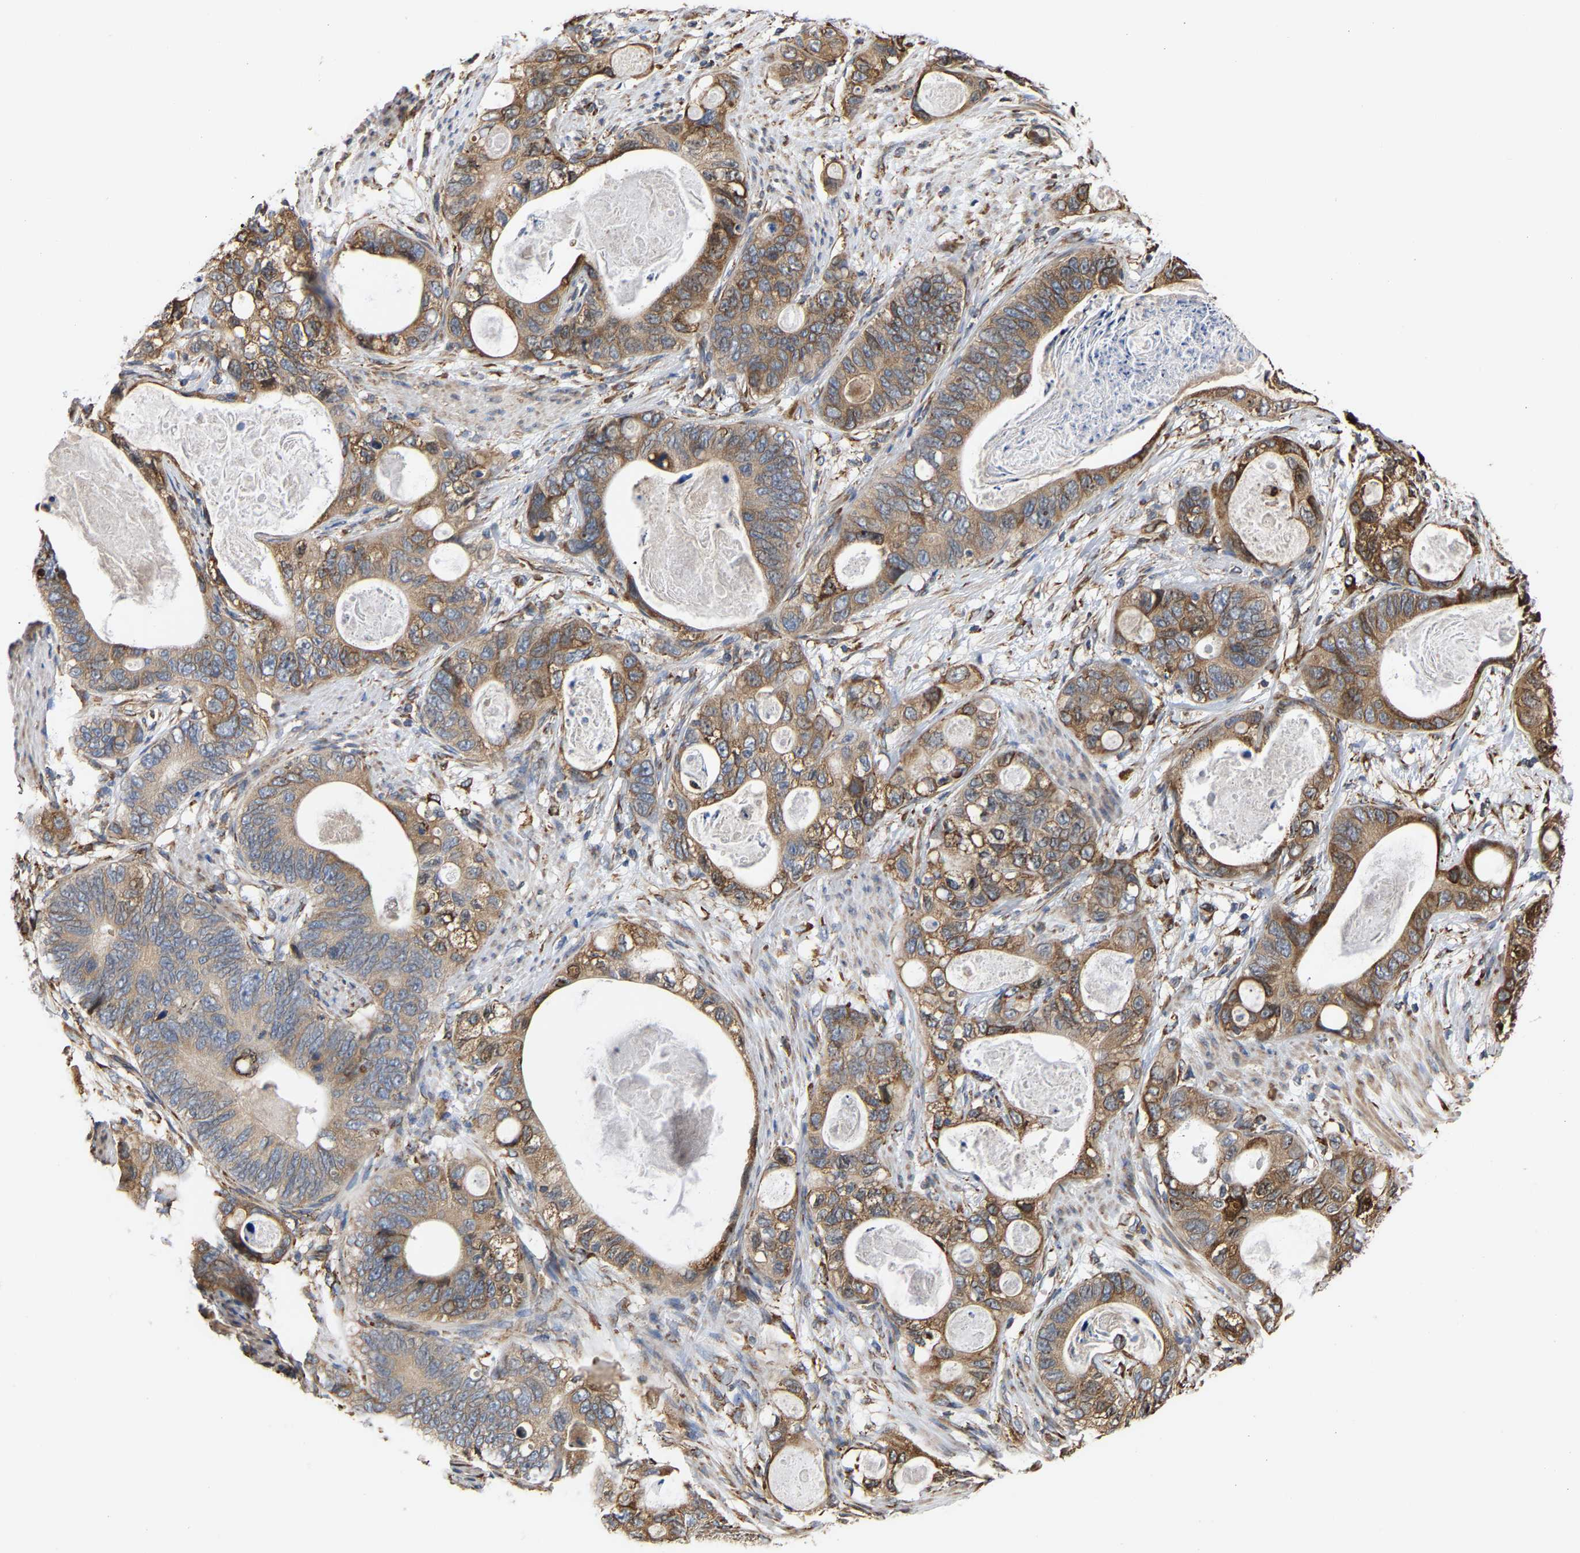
{"staining": {"intensity": "moderate", "quantity": ">75%", "location": "cytoplasmic/membranous"}, "tissue": "stomach cancer", "cell_type": "Tumor cells", "image_type": "cancer", "snomed": [{"axis": "morphology", "description": "Normal tissue, NOS"}, {"axis": "morphology", "description": "Adenocarcinoma, NOS"}, {"axis": "topography", "description": "Stomach"}], "caption": "Immunohistochemistry (IHC) (DAB (3,3'-diaminobenzidine)) staining of adenocarcinoma (stomach) demonstrates moderate cytoplasmic/membranous protein staining in about >75% of tumor cells.", "gene": "ARAP1", "patient": {"sex": "female", "age": 89}}